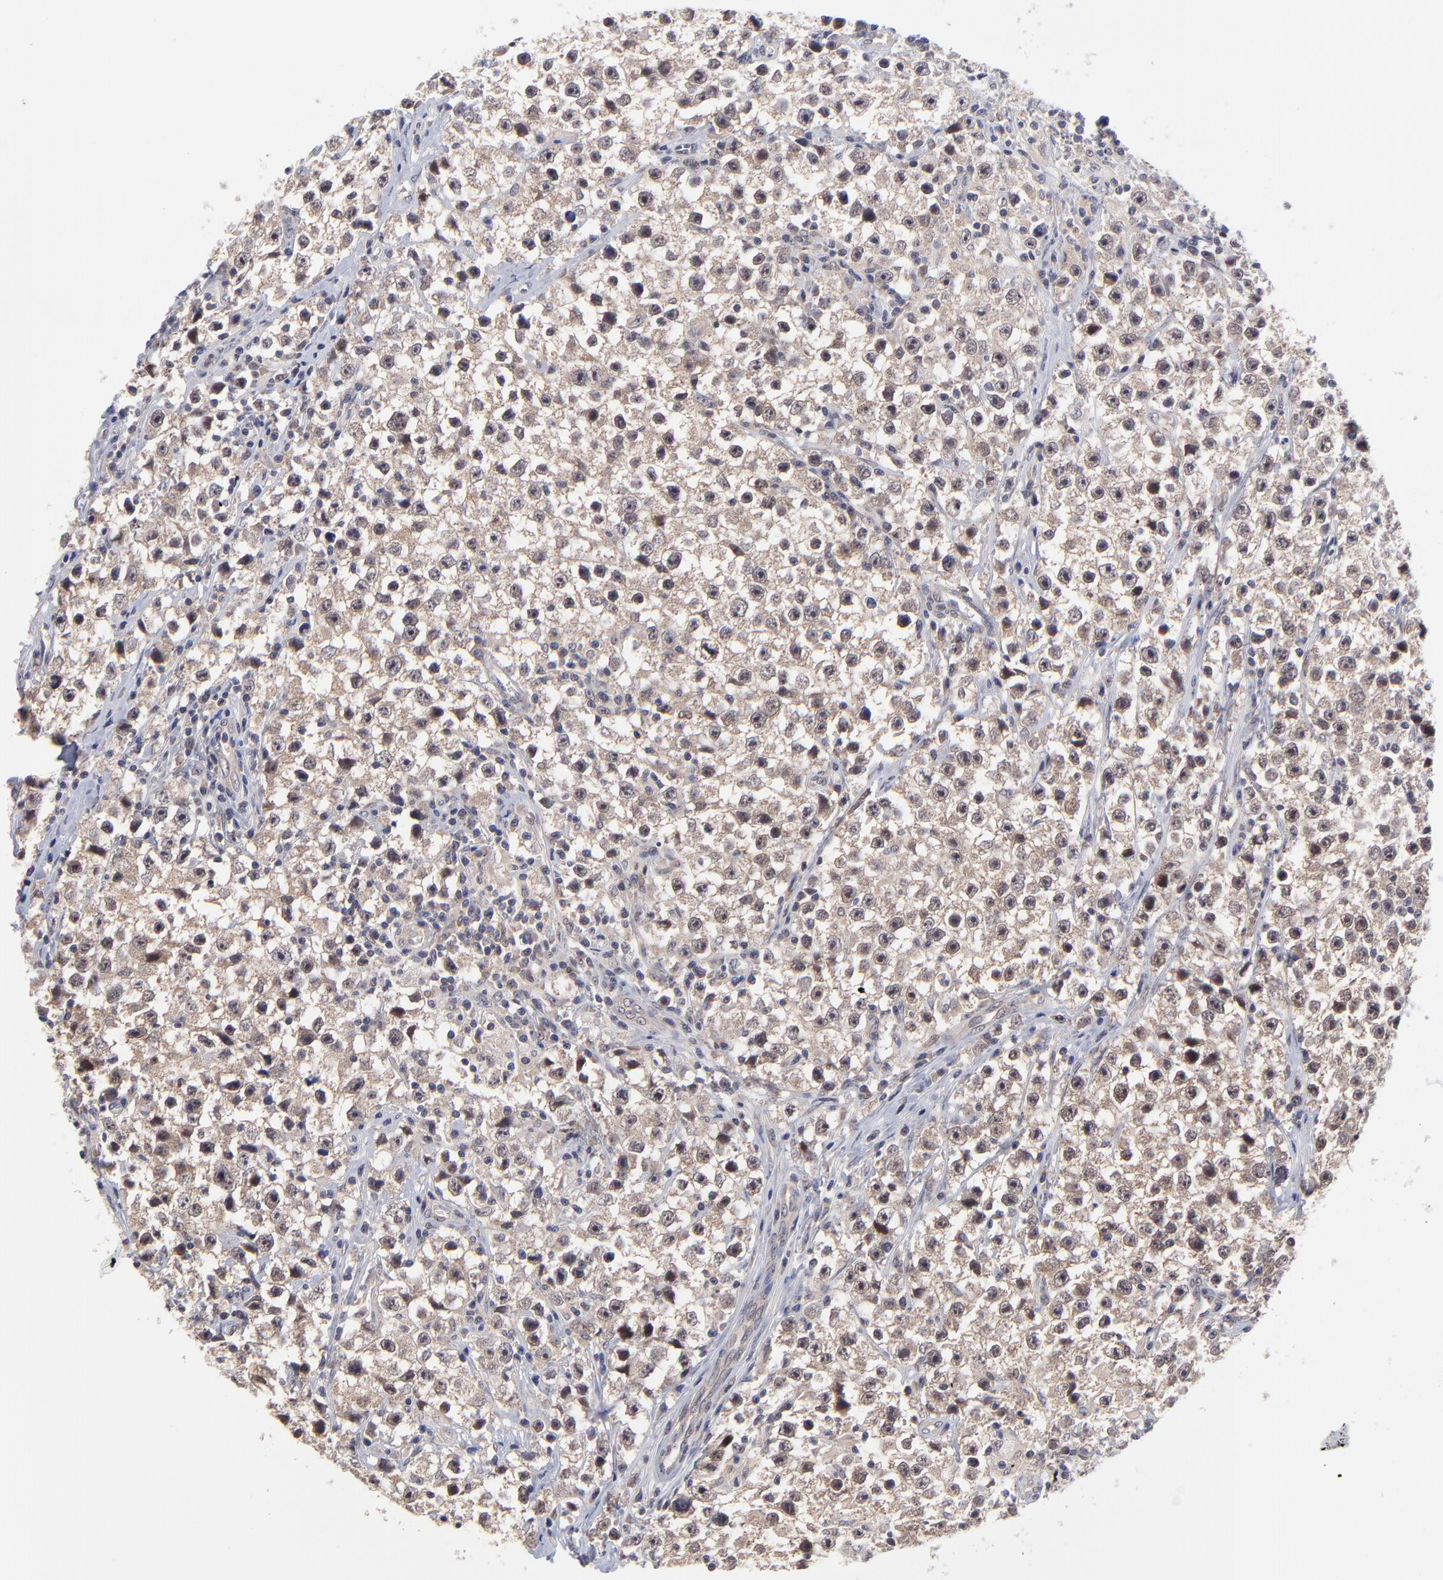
{"staining": {"intensity": "moderate", "quantity": ">75%", "location": "cytoplasmic/membranous"}, "tissue": "testis cancer", "cell_type": "Tumor cells", "image_type": "cancer", "snomed": [{"axis": "morphology", "description": "Seminoma, NOS"}, {"axis": "topography", "description": "Testis"}], "caption": "DAB (3,3'-diaminobenzidine) immunohistochemical staining of human testis cancer (seminoma) displays moderate cytoplasmic/membranous protein expression in approximately >75% of tumor cells.", "gene": "UBE2E3", "patient": {"sex": "male", "age": 35}}